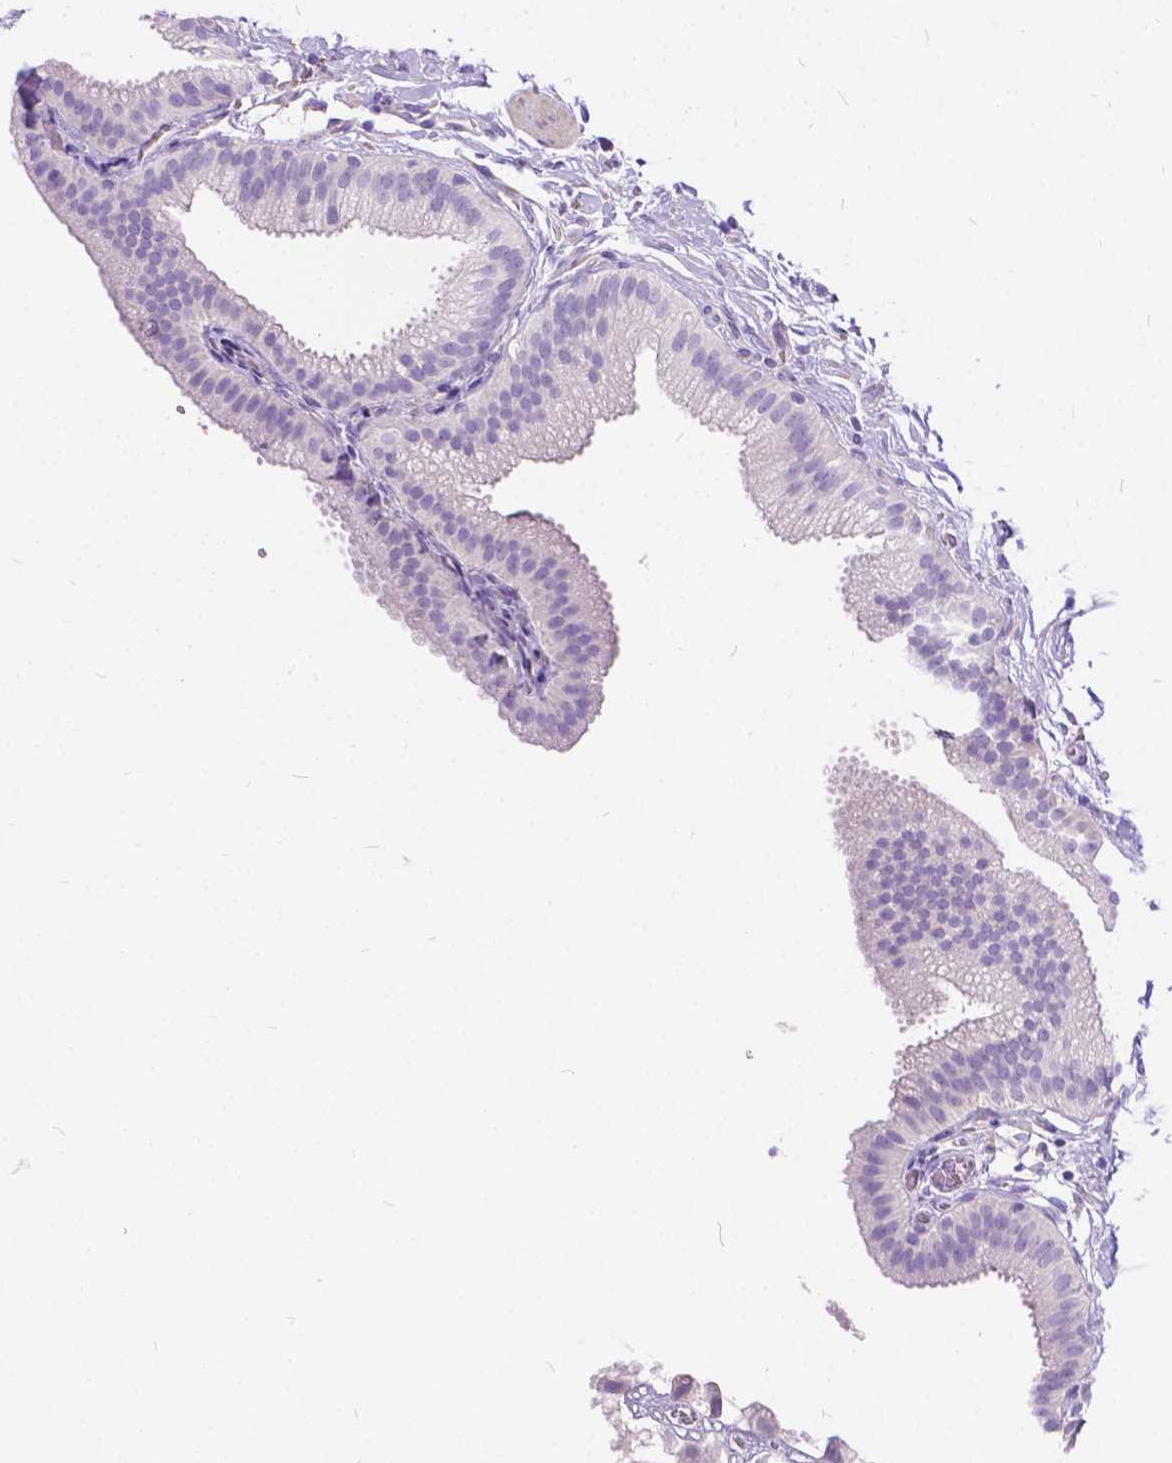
{"staining": {"intensity": "negative", "quantity": "none", "location": "none"}, "tissue": "gallbladder", "cell_type": "Glandular cells", "image_type": "normal", "snomed": [{"axis": "morphology", "description": "Normal tissue, NOS"}, {"axis": "topography", "description": "Gallbladder"}], "caption": "Immunohistochemistry (IHC) micrograph of benign human gallbladder stained for a protein (brown), which exhibits no expression in glandular cells.", "gene": "CHRM1", "patient": {"sex": "female", "age": 63}}